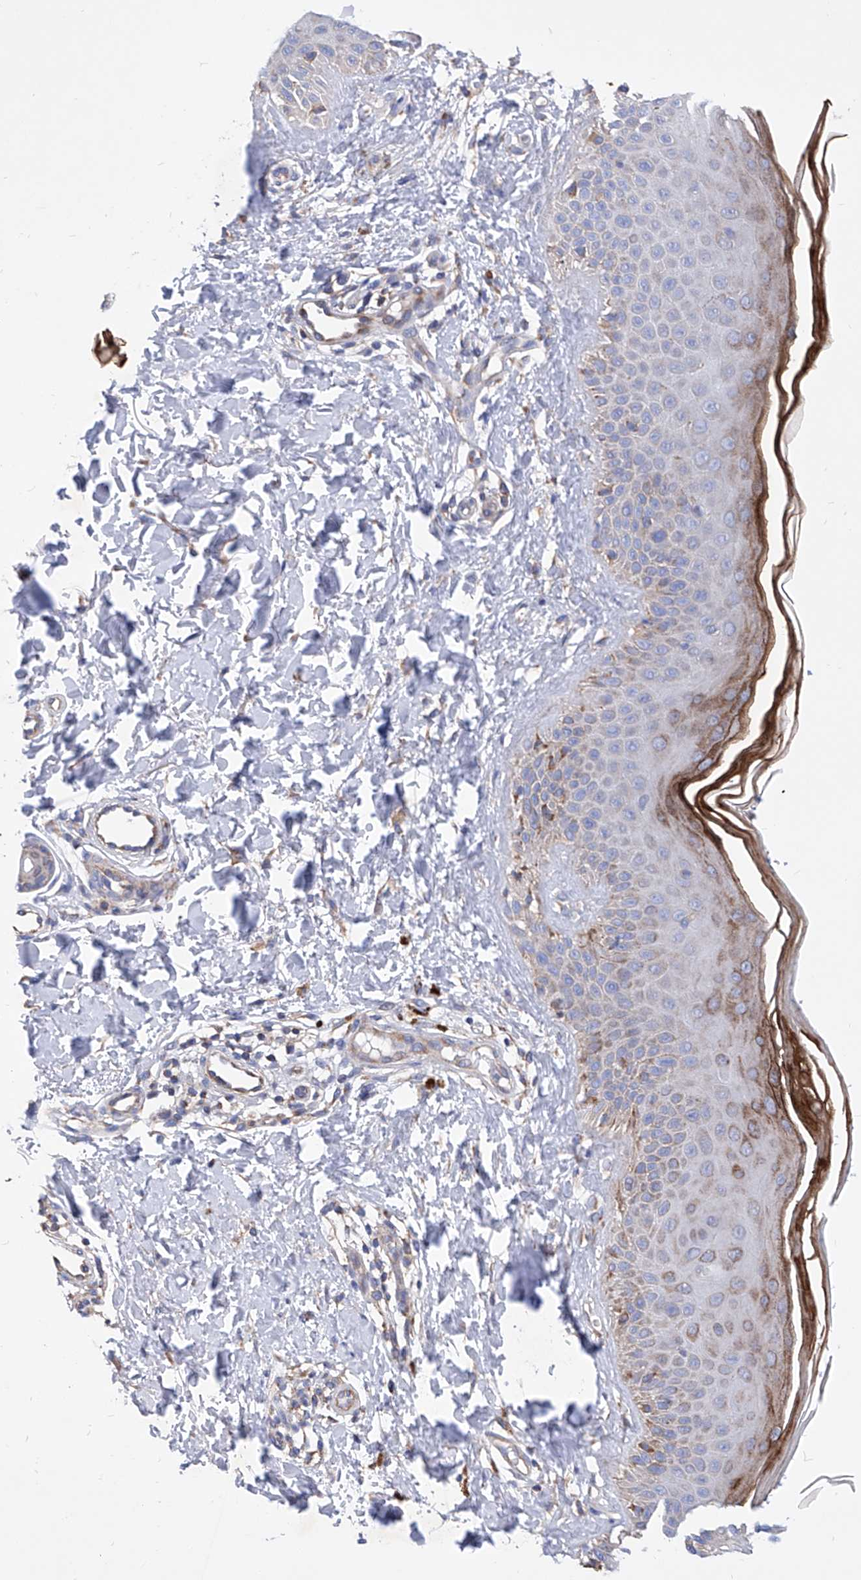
{"staining": {"intensity": "weak", "quantity": ">75%", "location": "cytoplasmic/membranous"}, "tissue": "skin", "cell_type": "Fibroblasts", "image_type": "normal", "snomed": [{"axis": "morphology", "description": "Normal tissue, NOS"}, {"axis": "topography", "description": "Skin"}], "caption": "Human skin stained with a brown dye exhibits weak cytoplasmic/membranous positive staining in about >75% of fibroblasts.", "gene": "HRNR", "patient": {"sex": "male", "age": 52}}